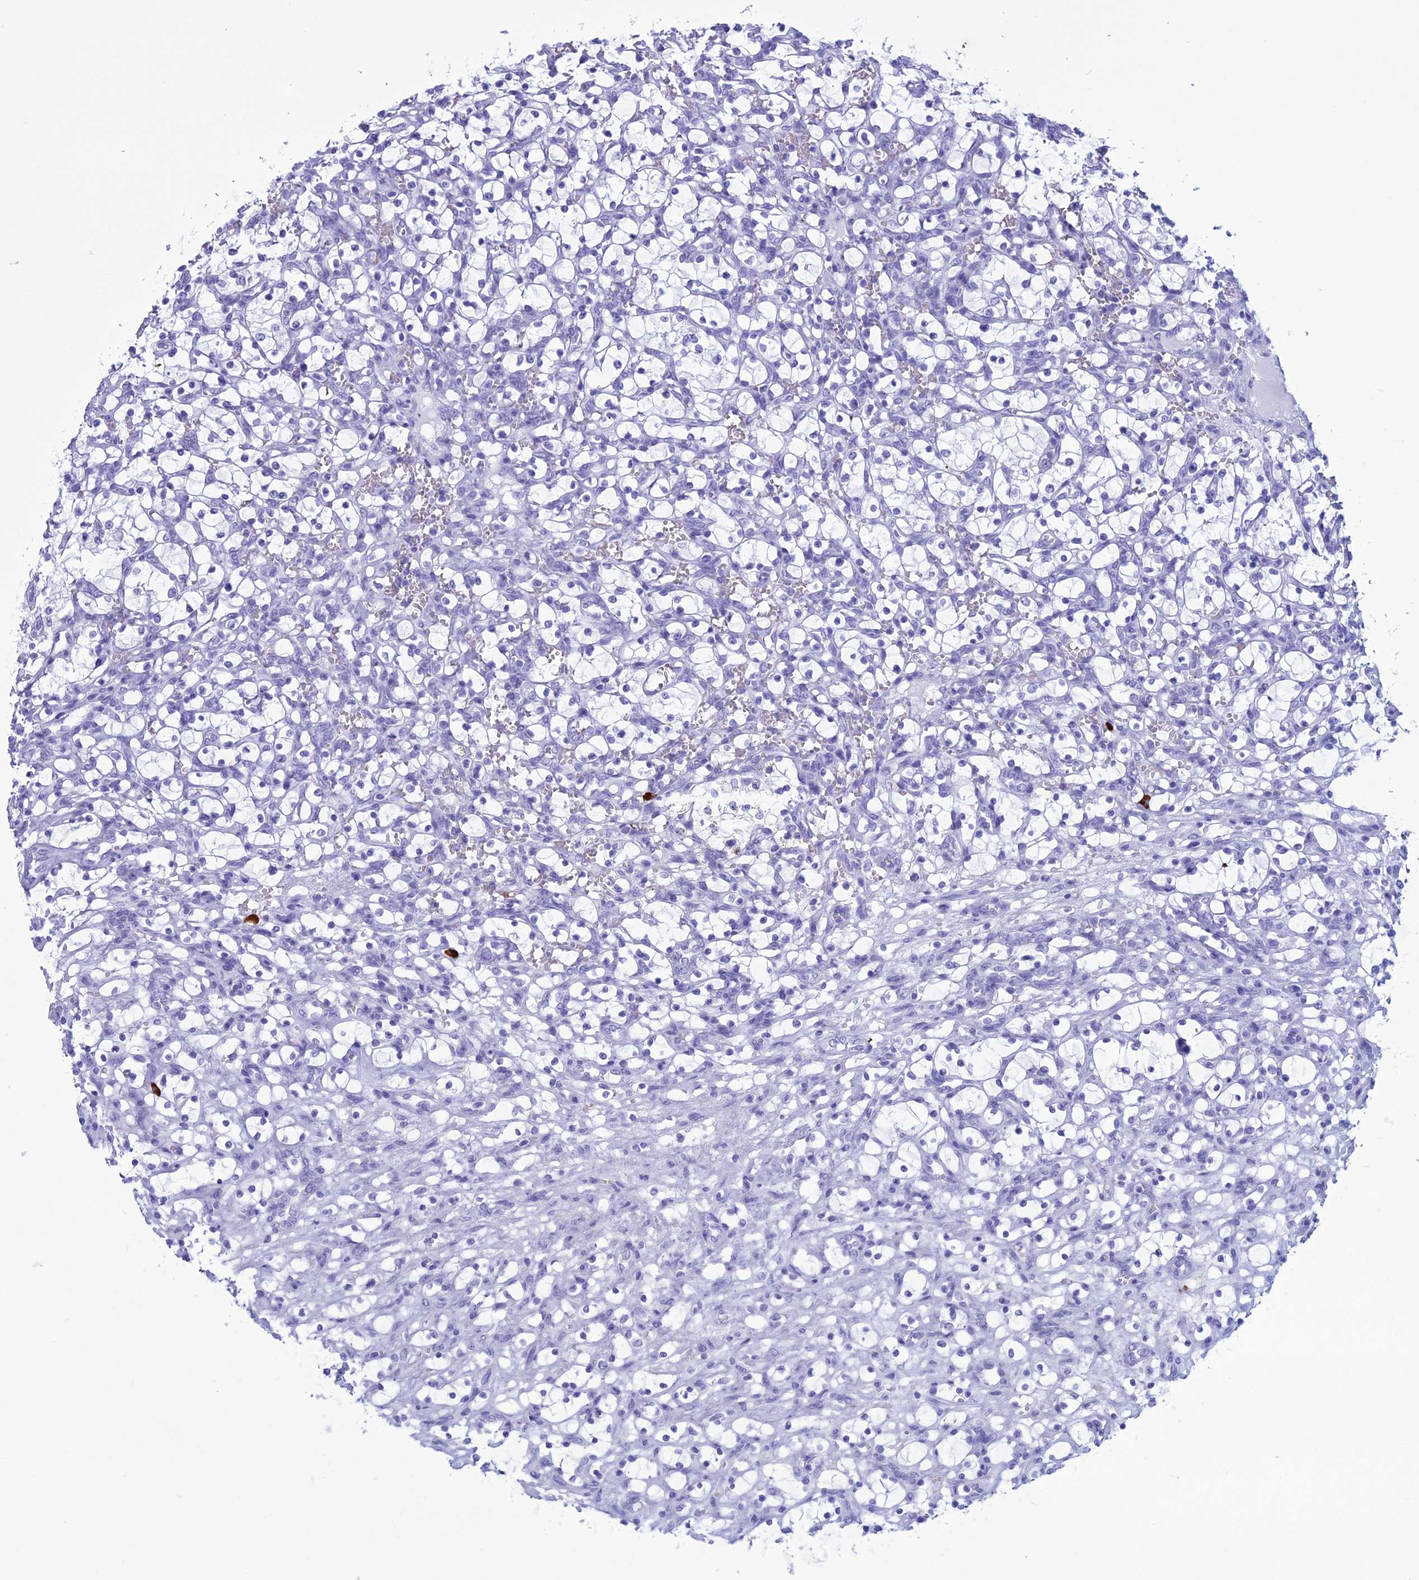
{"staining": {"intensity": "negative", "quantity": "none", "location": "none"}, "tissue": "renal cancer", "cell_type": "Tumor cells", "image_type": "cancer", "snomed": [{"axis": "morphology", "description": "Adenocarcinoma, NOS"}, {"axis": "topography", "description": "Kidney"}], "caption": "Immunohistochemistry (IHC) micrograph of neoplastic tissue: renal cancer stained with DAB (3,3'-diaminobenzidine) reveals no significant protein positivity in tumor cells.", "gene": "MZB1", "patient": {"sex": "female", "age": 69}}